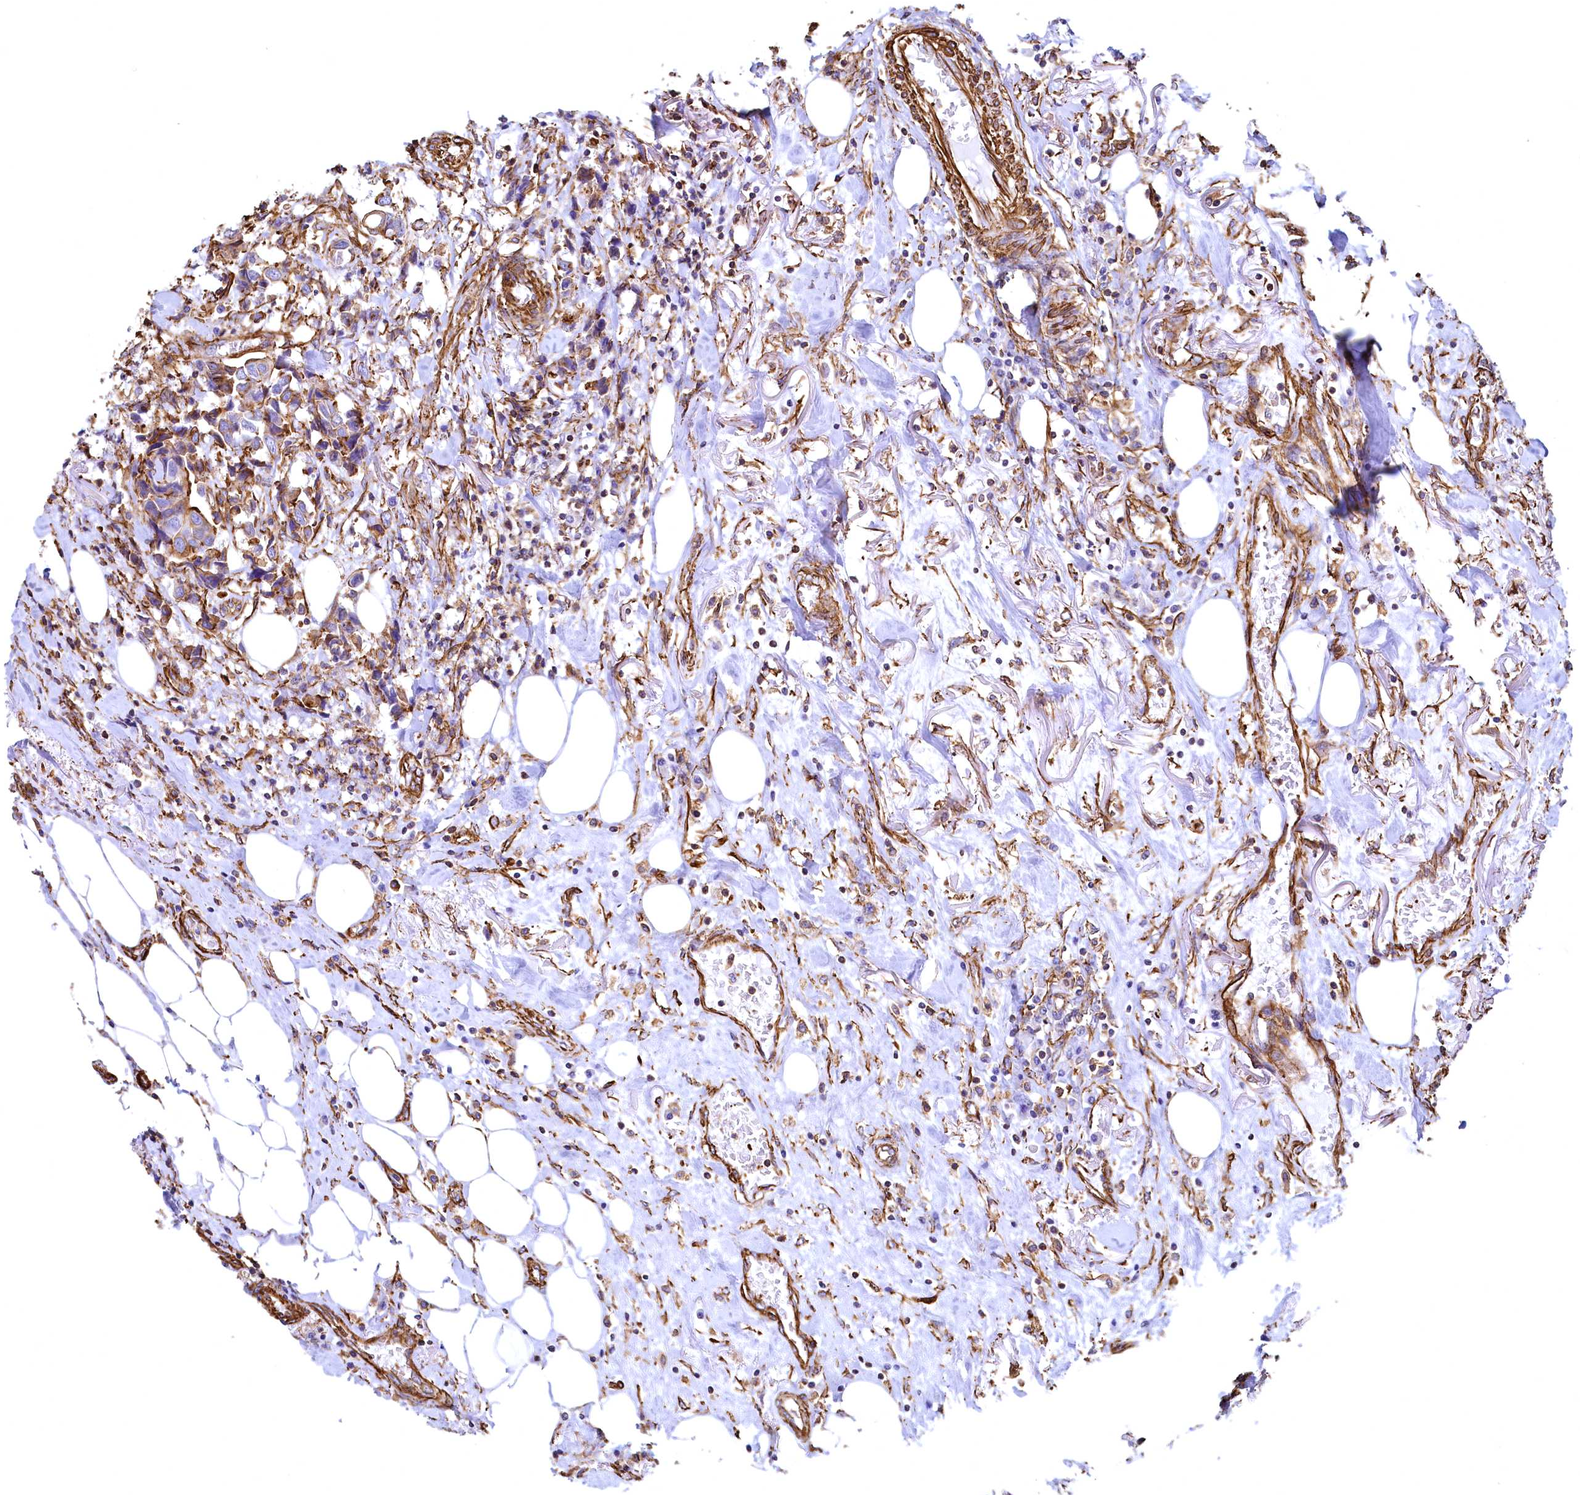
{"staining": {"intensity": "moderate", "quantity": "<25%", "location": "cytoplasmic/membranous"}, "tissue": "breast cancer", "cell_type": "Tumor cells", "image_type": "cancer", "snomed": [{"axis": "morphology", "description": "Duct carcinoma"}, {"axis": "topography", "description": "Breast"}], "caption": "Tumor cells show low levels of moderate cytoplasmic/membranous staining in about <25% of cells in human breast cancer.", "gene": "THBS1", "patient": {"sex": "female", "age": 80}}